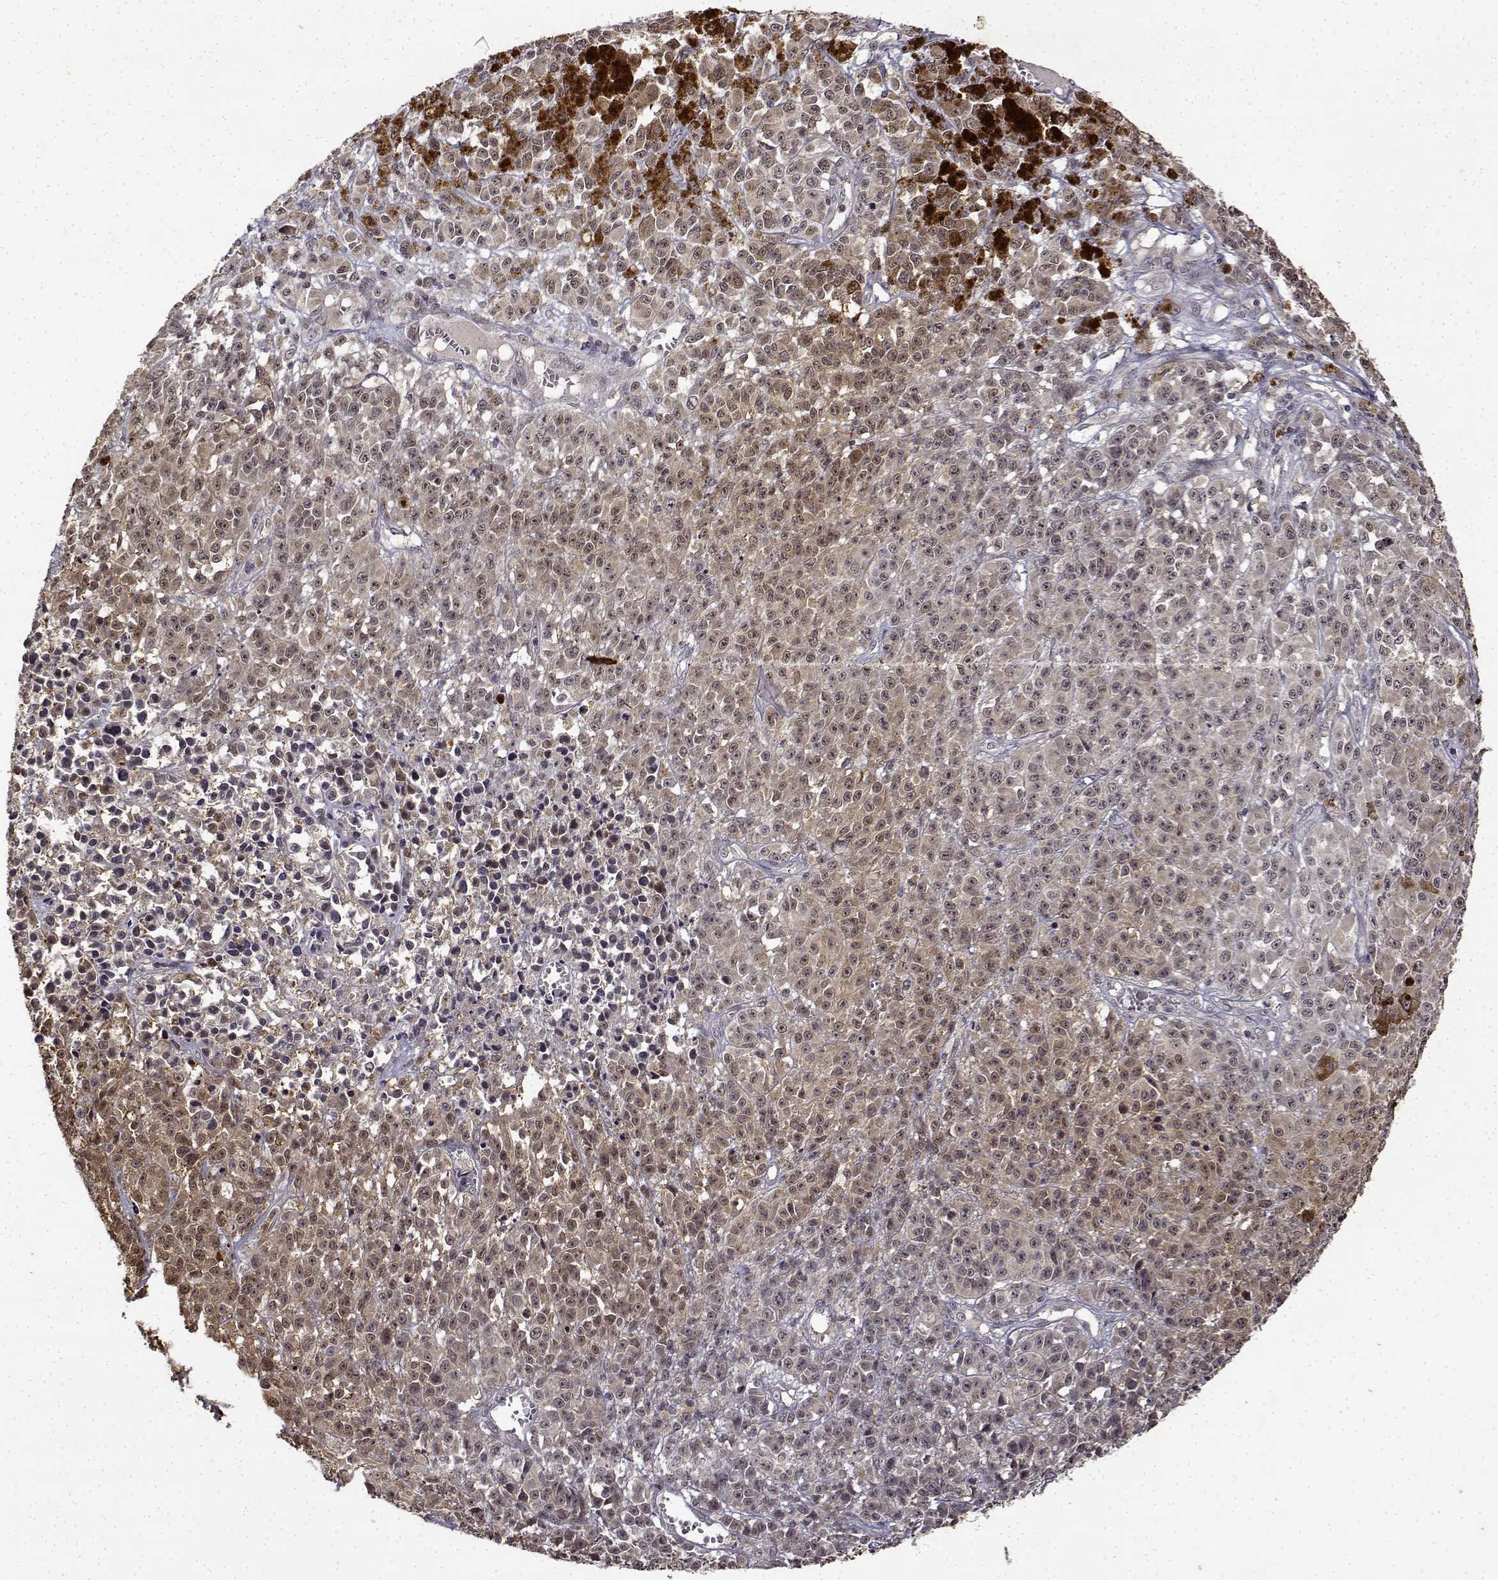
{"staining": {"intensity": "weak", "quantity": "<25%", "location": "cytoplasmic/membranous"}, "tissue": "melanoma", "cell_type": "Tumor cells", "image_type": "cancer", "snomed": [{"axis": "morphology", "description": "Malignant melanoma, NOS"}, {"axis": "topography", "description": "Skin"}], "caption": "Human malignant melanoma stained for a protein using IHC reveals no staining in tumor cells.", "gene": "BDNF", "patient": {"sex": "female", "age": 58}}